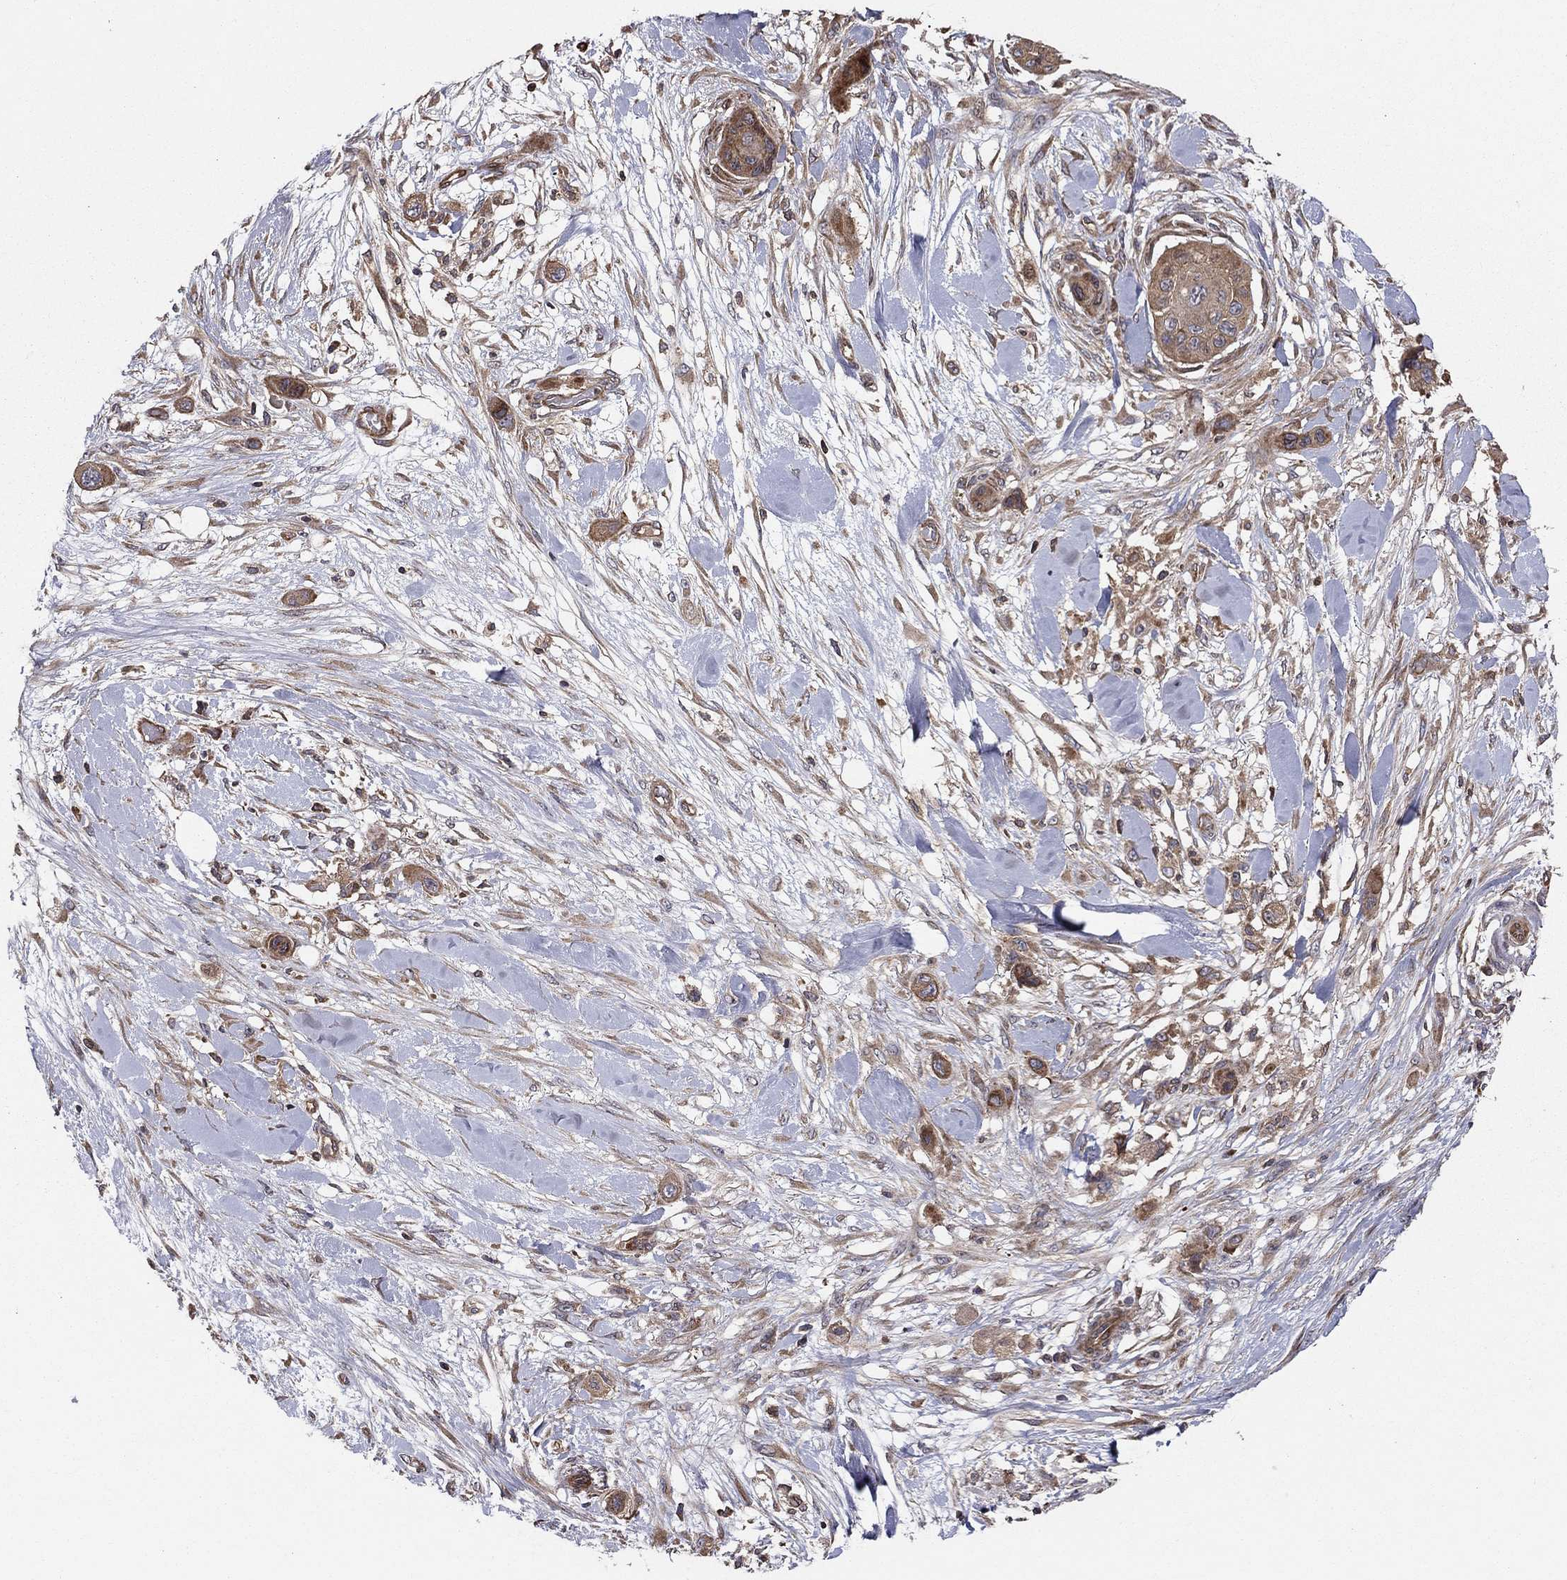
{"staining": {"intensity": "moderate", "quantity": "25%-75%", "location": "cytoplasmic/membranous"}, "tissue": "skin cancer", "cell_type": "Tumor cells", "image_type": "cancer", "snomed": [{"axis": "morphology", "description": "Squamous cell carcinoma, NOS"}, {"axis": "topography", "description": "Skin"}], "caption": "Protein expression analysis of human skin cancer reveals moderate cytoplasmic/membranous positivity in approximately 25%-75% of tumor cells. (Brightfield microscopy of DAB IHC at high magnification).", "gene": "BABAM2", "patient": {"sex": "male", "age": 79}}